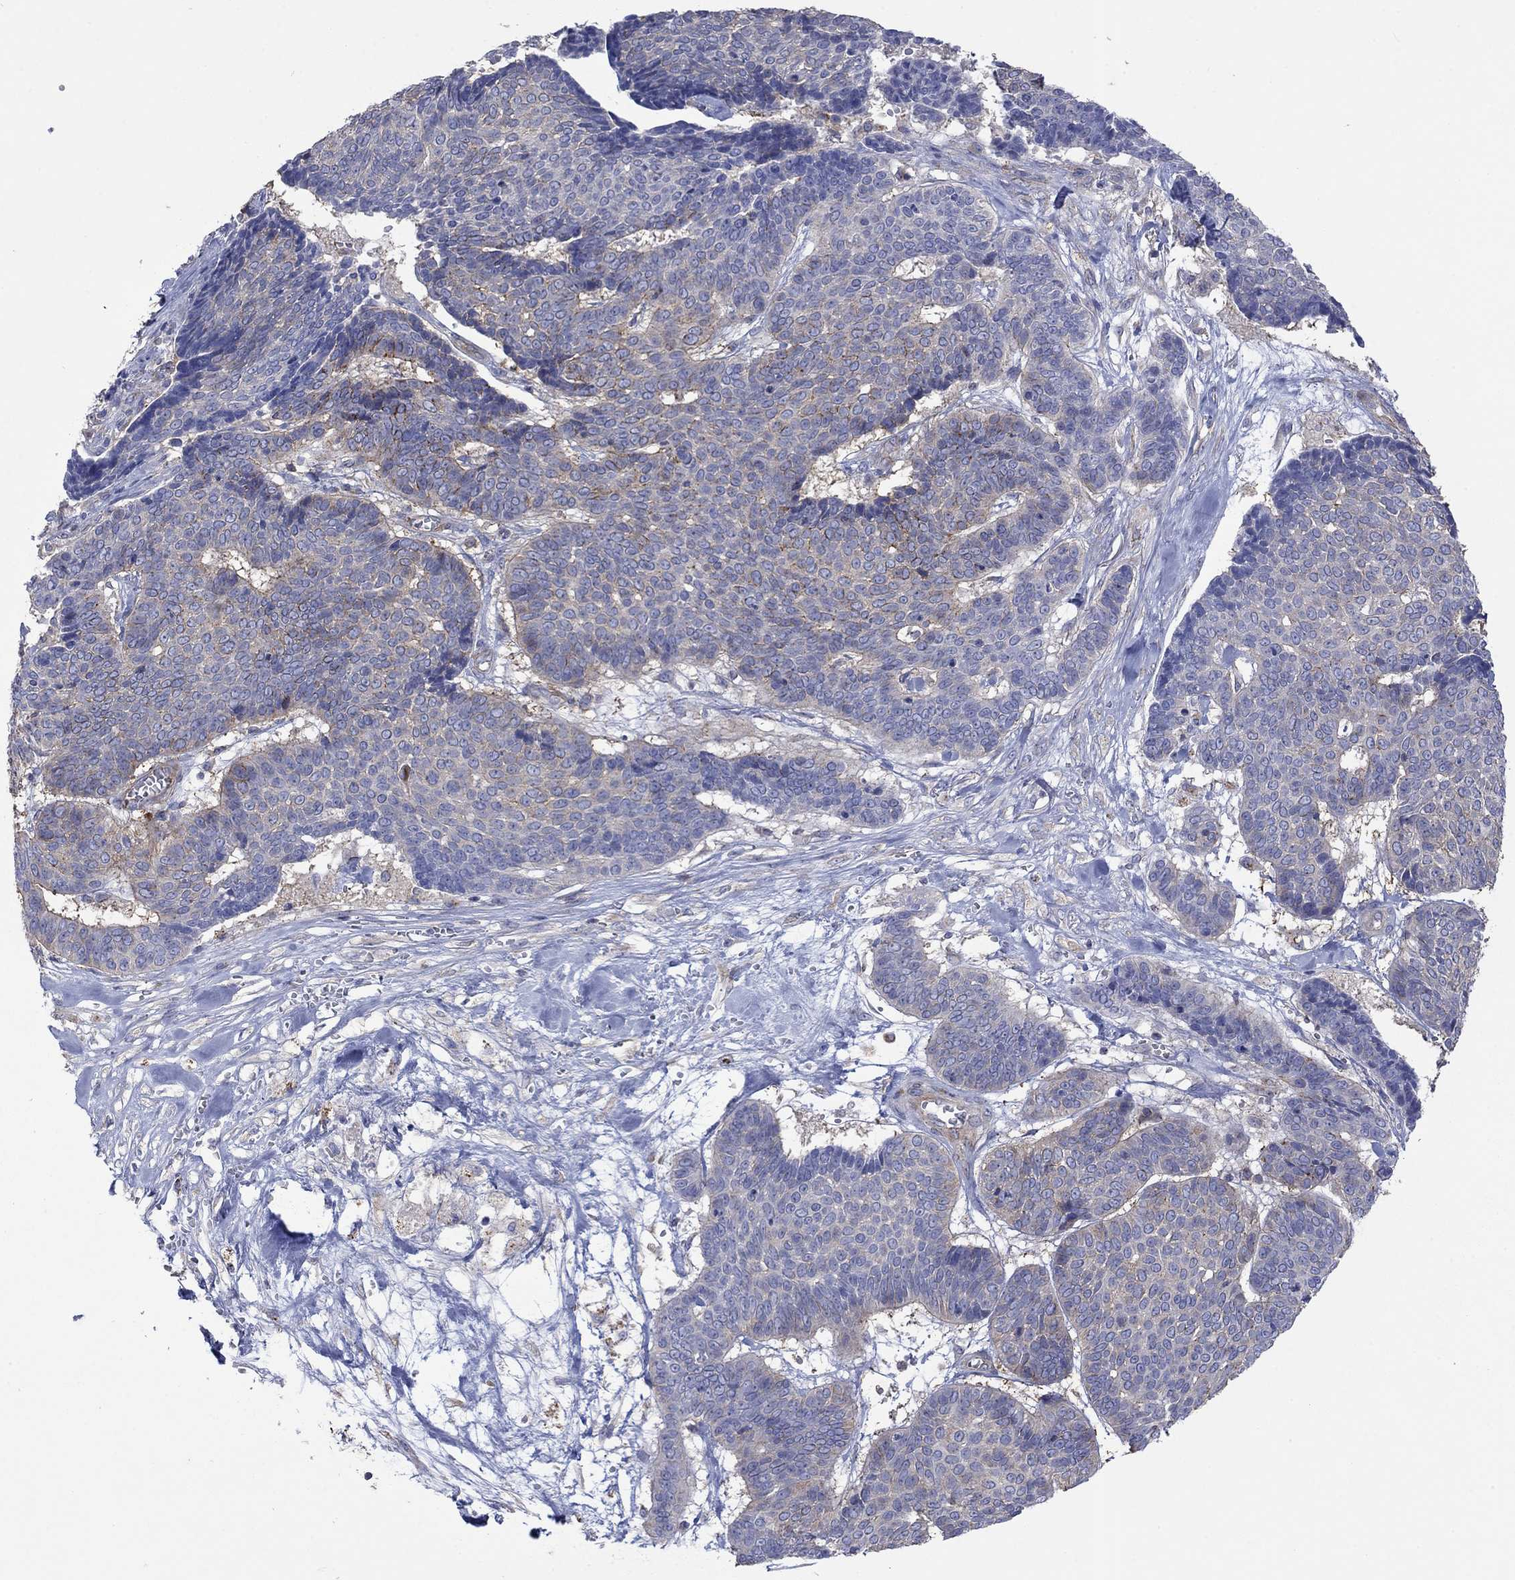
{"staining": {"intensity": "weak", "quantity": "25%-75%", "location": "cytoplasmic/membranous"}, "tissue": "skin cancer", "cell_type": "Tumor cells", "image_type": "cancer", "snomed": [{"axis": "morphology", "description": "Basal cell carcinoma"}, {"axis": "topography", "description": "Skin"}], "caption": "IHC micrograph of human basal cell carcinoma (skin) stained for a protein (brown), which reveals low levels of weak cytoplasmic/membranous positivity in approximately 25%-75% of tumor cells.", "gene": "TPRN", "patient": {"sex": "male", "age": 86}}